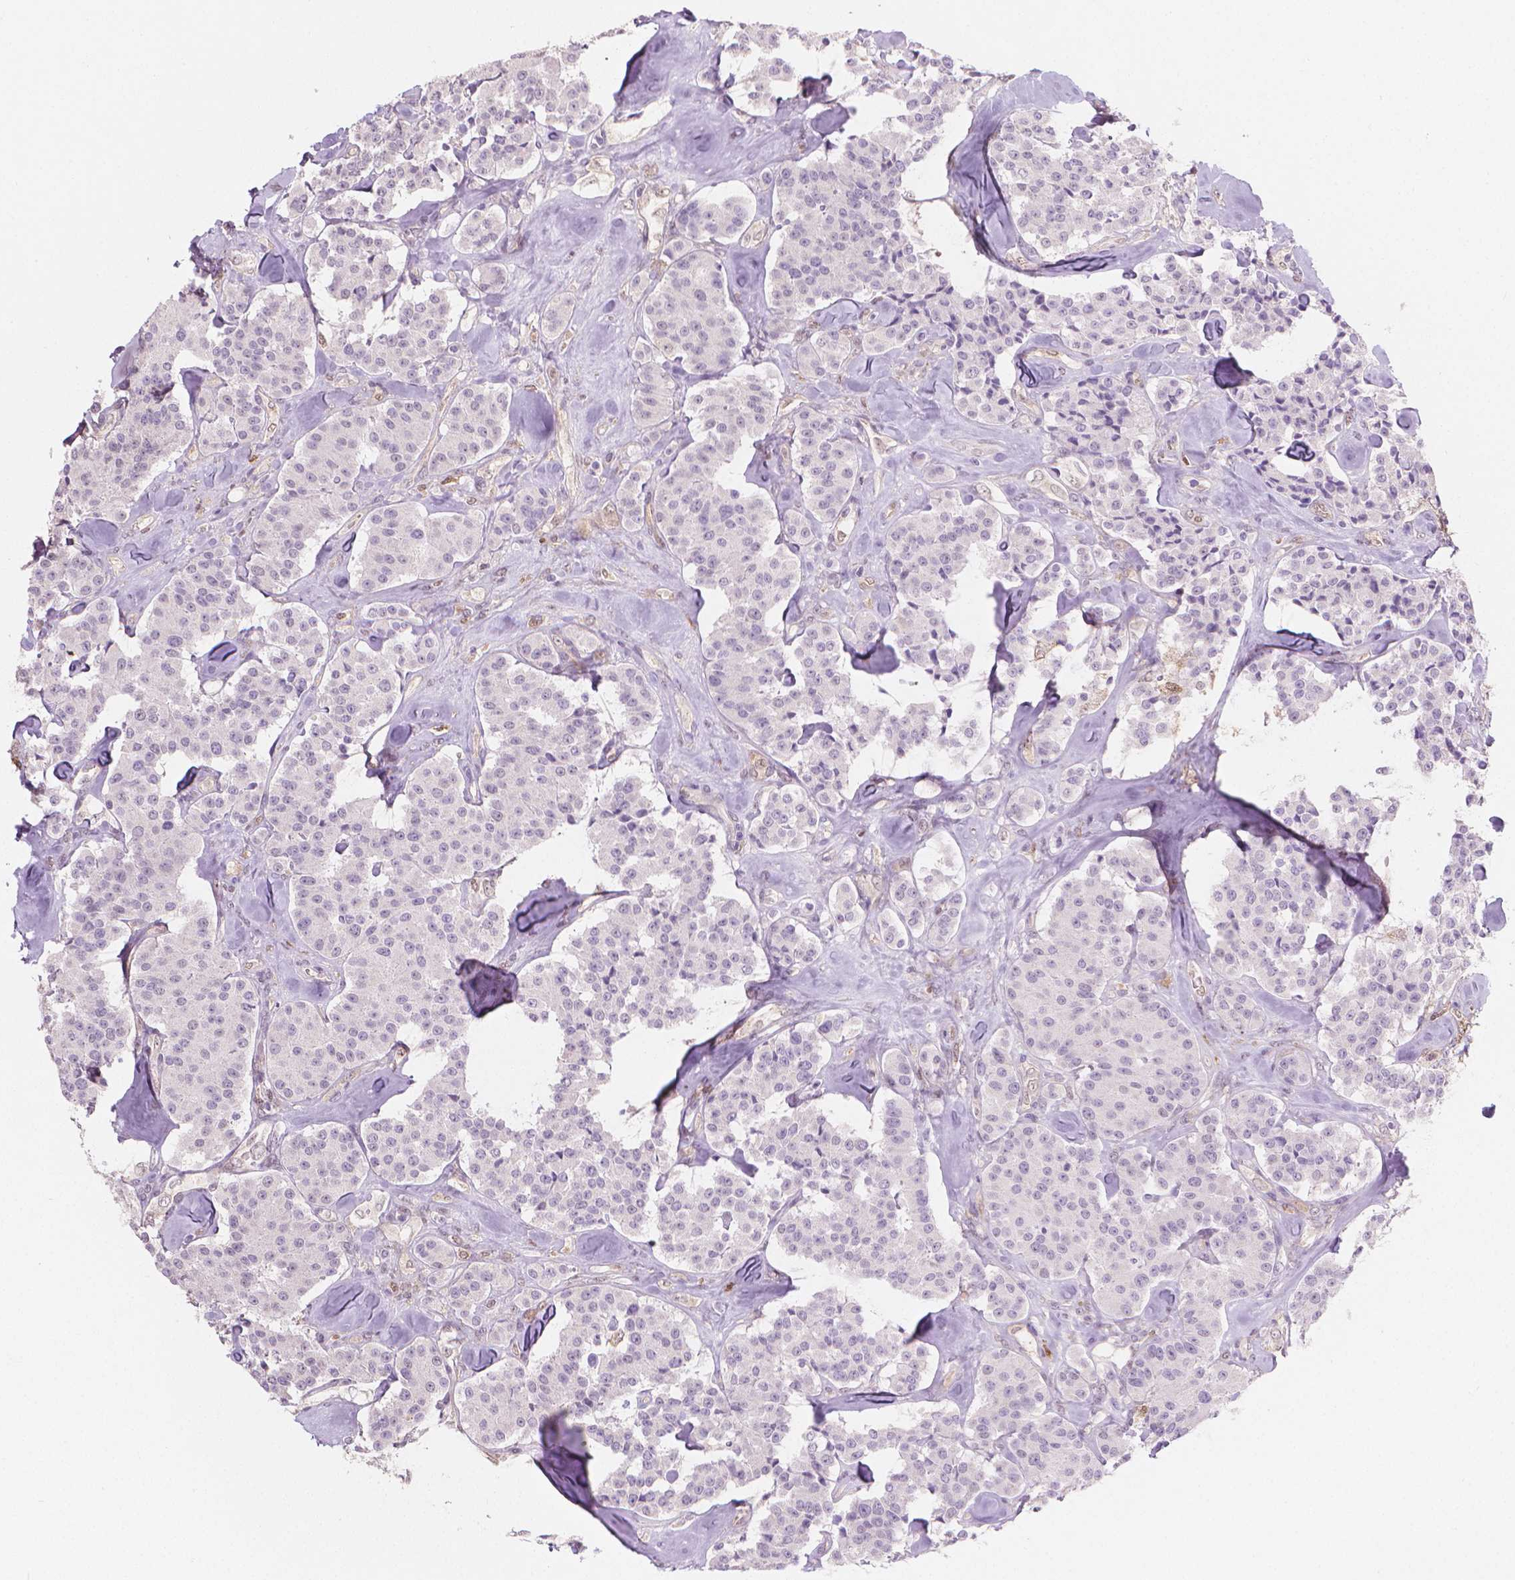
{"staining": {"intensity": "negative", "quantity": "none", "location": "none"}, "tissue": "carcinoid", "cell_type": "Tumor cells", "image_type": "cancer", "snomed": [{"axis": "morphology", "description": "Carcinoid, malignant, NOS"}, {"axis": "topography", "description": "Pancreas"}], "caption": "Image shows no significant protein staining in tumor cells of carcinoid (malignant).", "gene": "TNFAIP2", "patient": {"sex": "male", "age": 41}}